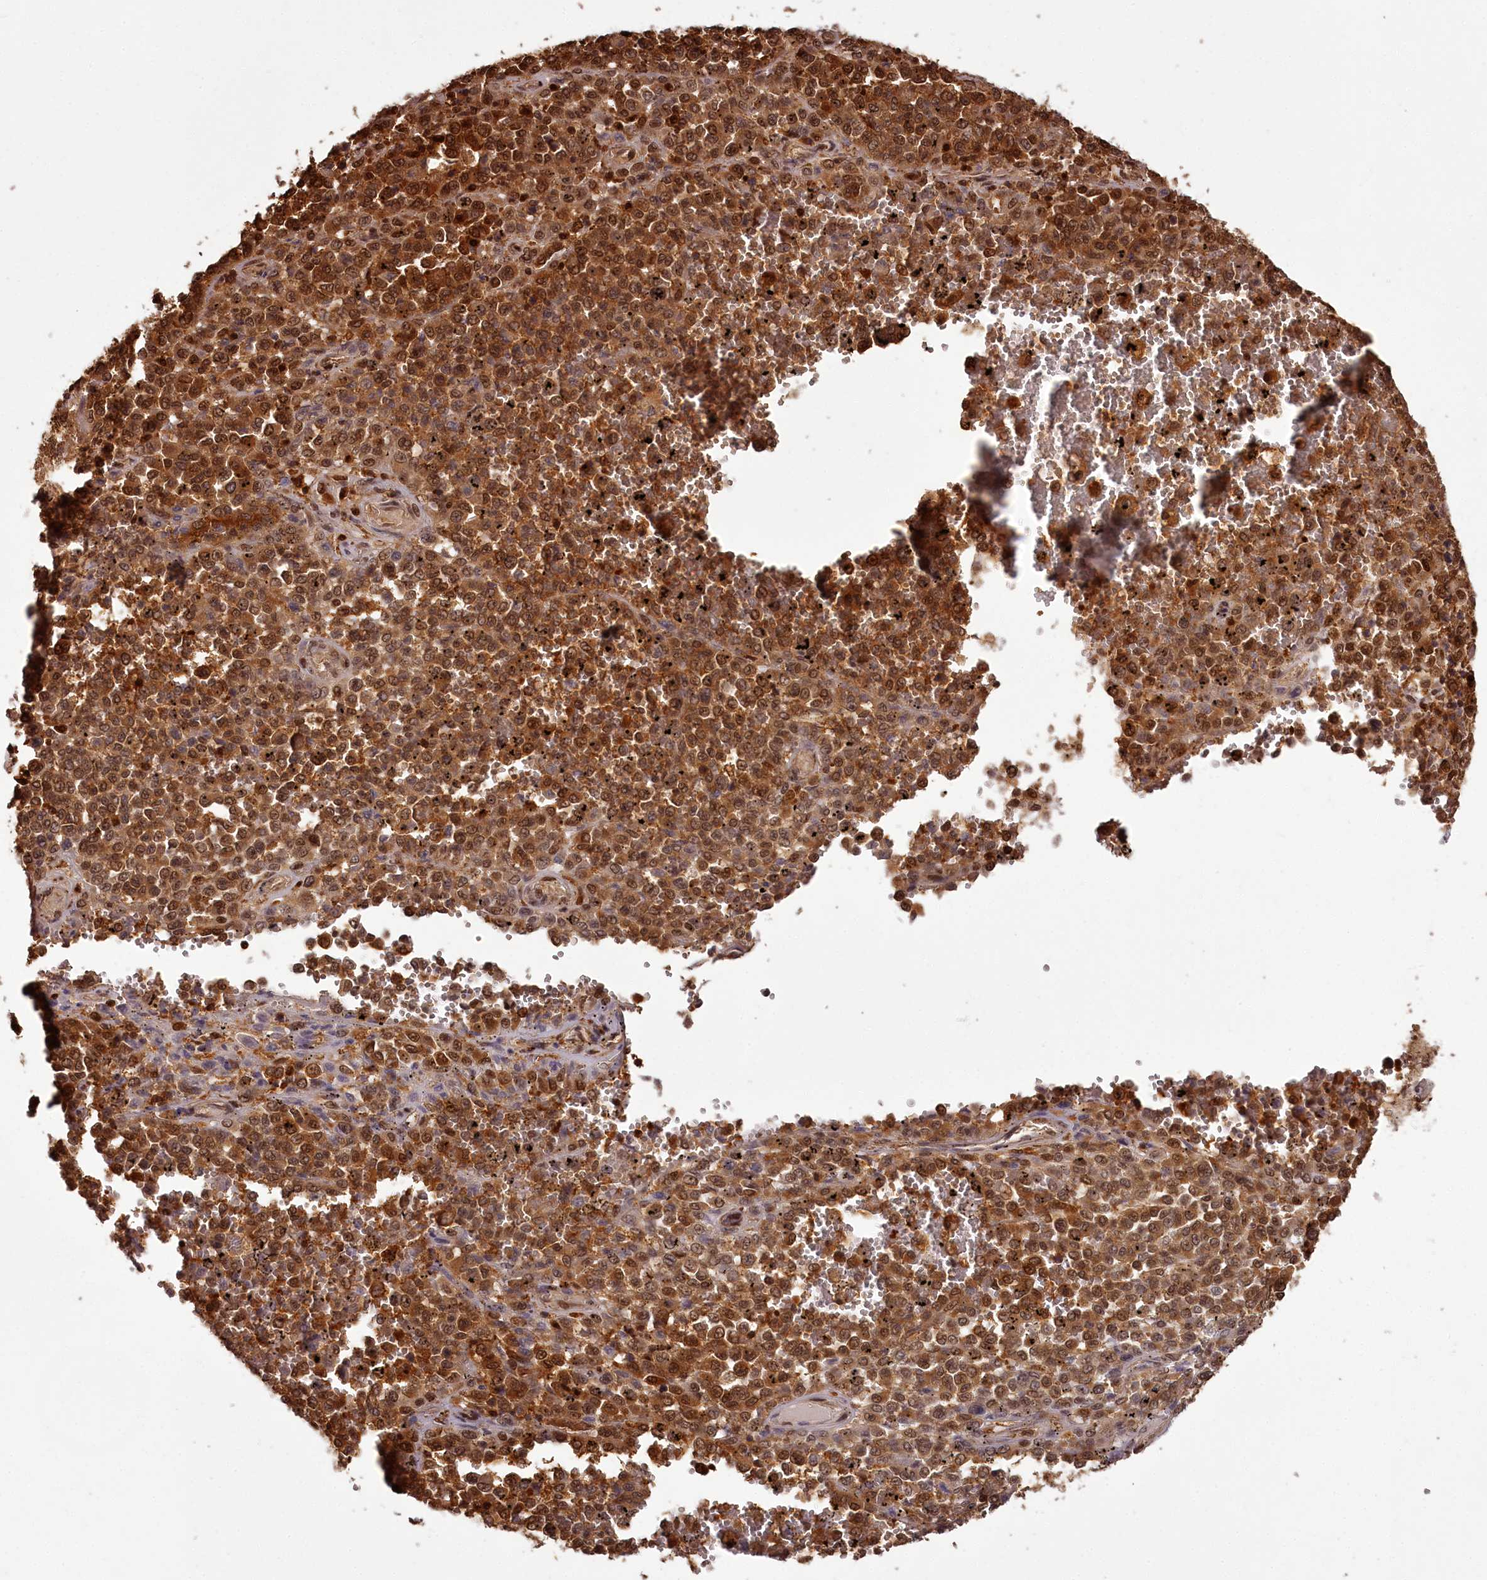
{"staining": {"intensity": "moderate", "quantity": ">75%", "location": "cytoplasmic/membranous,nuclear"}, "tissue": "melanoma", "cell_type": "Tumor cells", "image_type": "cancer", "snomed": [{"axis": "morphology", "description": "Malignant melanoma, Metastatic site"}, {"axis": "topography", "description": "Pancreas"}], "caption": "Protein positivity by IHC exhibits moderate cytoplasmic/membranous and nuclear staining in about >75% of tumor cells in melanoma.", "gene": "NPRL2", "patient": {"sex": "female", "age": 30}}